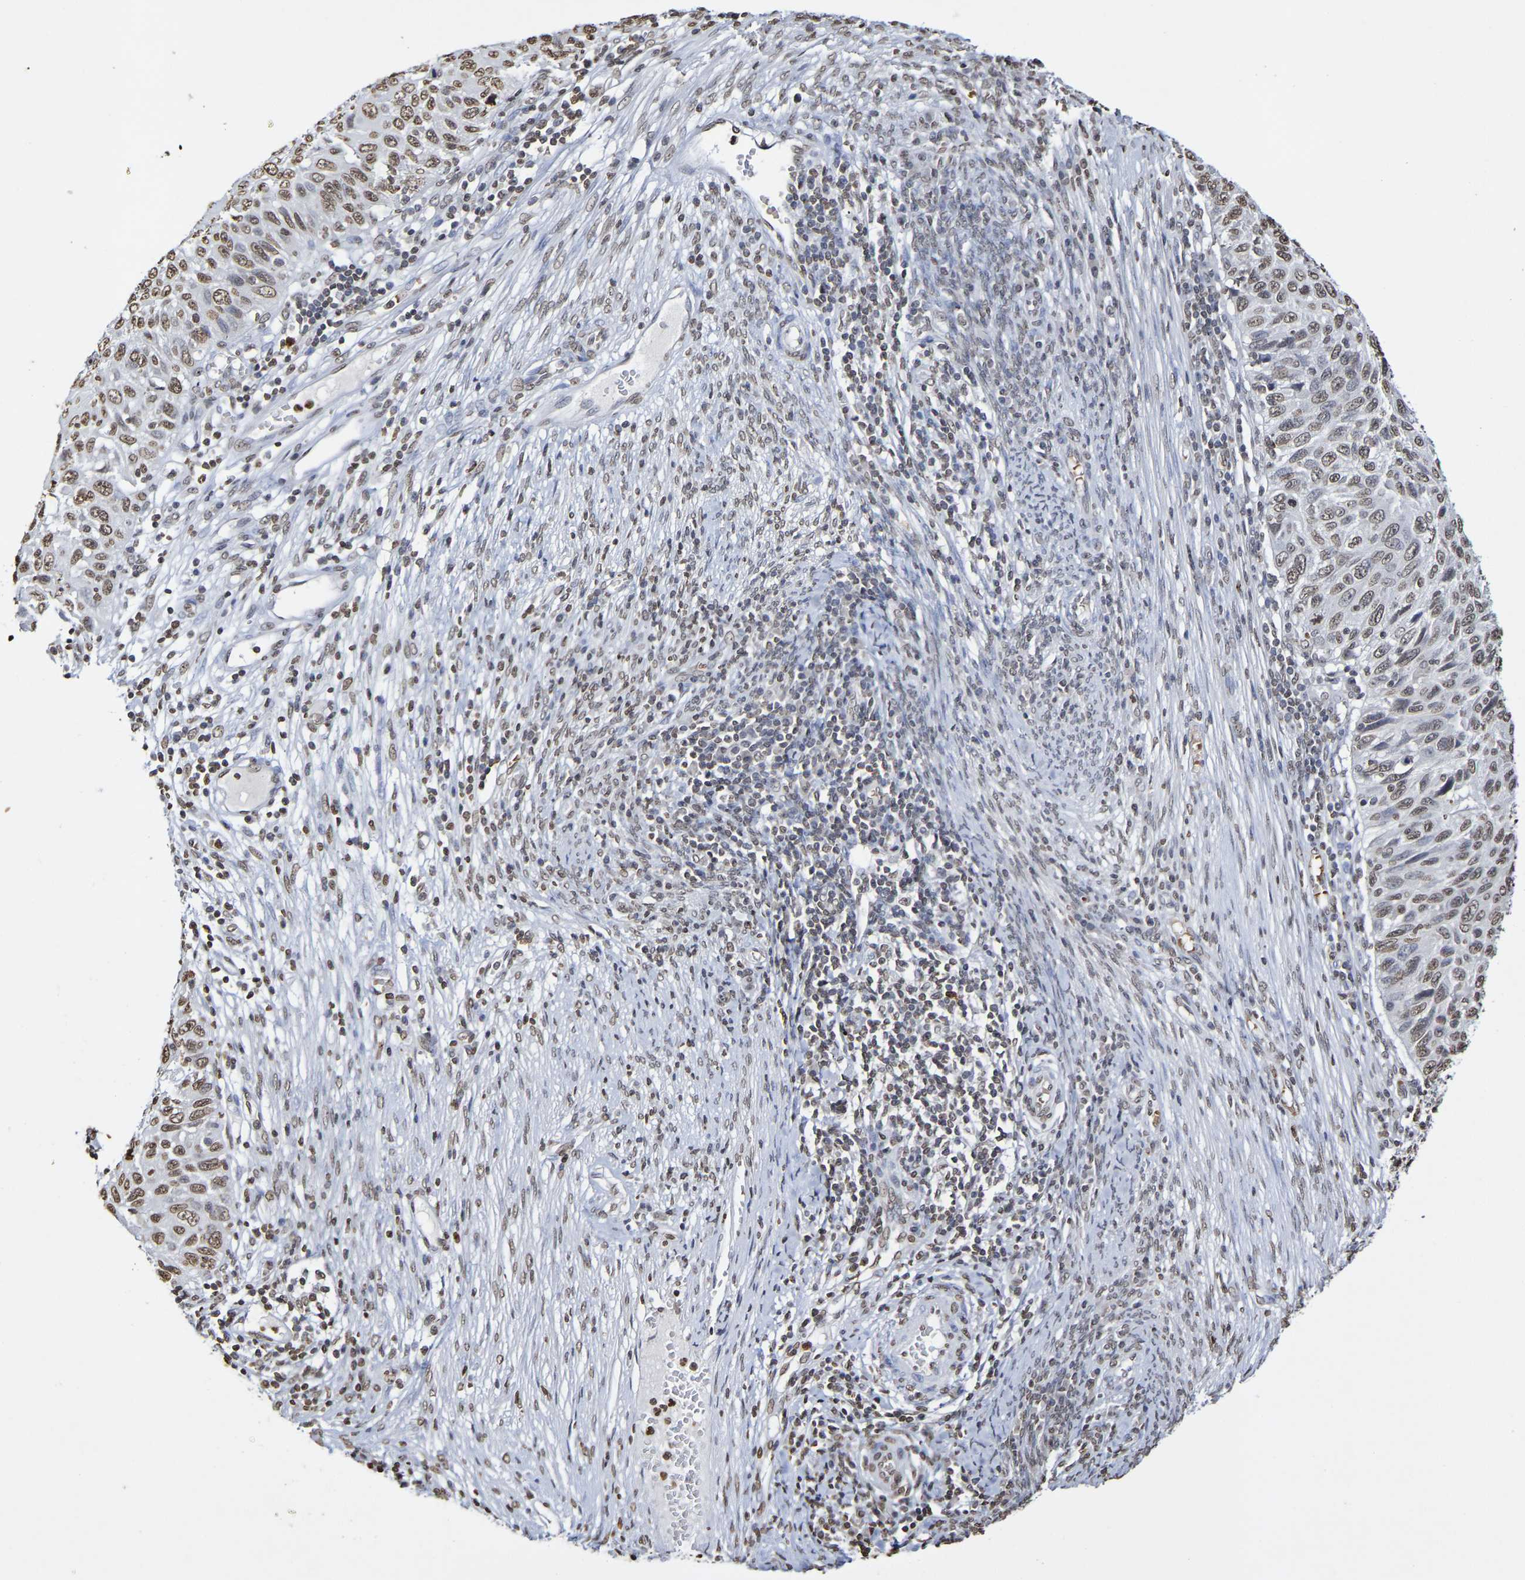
{"staining": {"intensity": "moderate", "quantity": ">75%", "location": "nuclear"}, "tissue": "cervical cancer", "cell_type": "Tumor cells", "image_type": "cancer", "snomed": [{"axis": "morphology", "description": "Squamous cell carcinoma, NOS"}, {"axis": "topography", "description": "Cervix"}], "caption": "Immunohistochemical staining of cervical squamous cell carcinoma reveals moderate nuclear protein expression in about >75% of tumor cells. (Stains: DAB in brown, nuclei in blue, Microscopy: brightfield microscopy at high magnification).", "gene": "ATF4", "patient": {"sex": "female", "age": 70}}